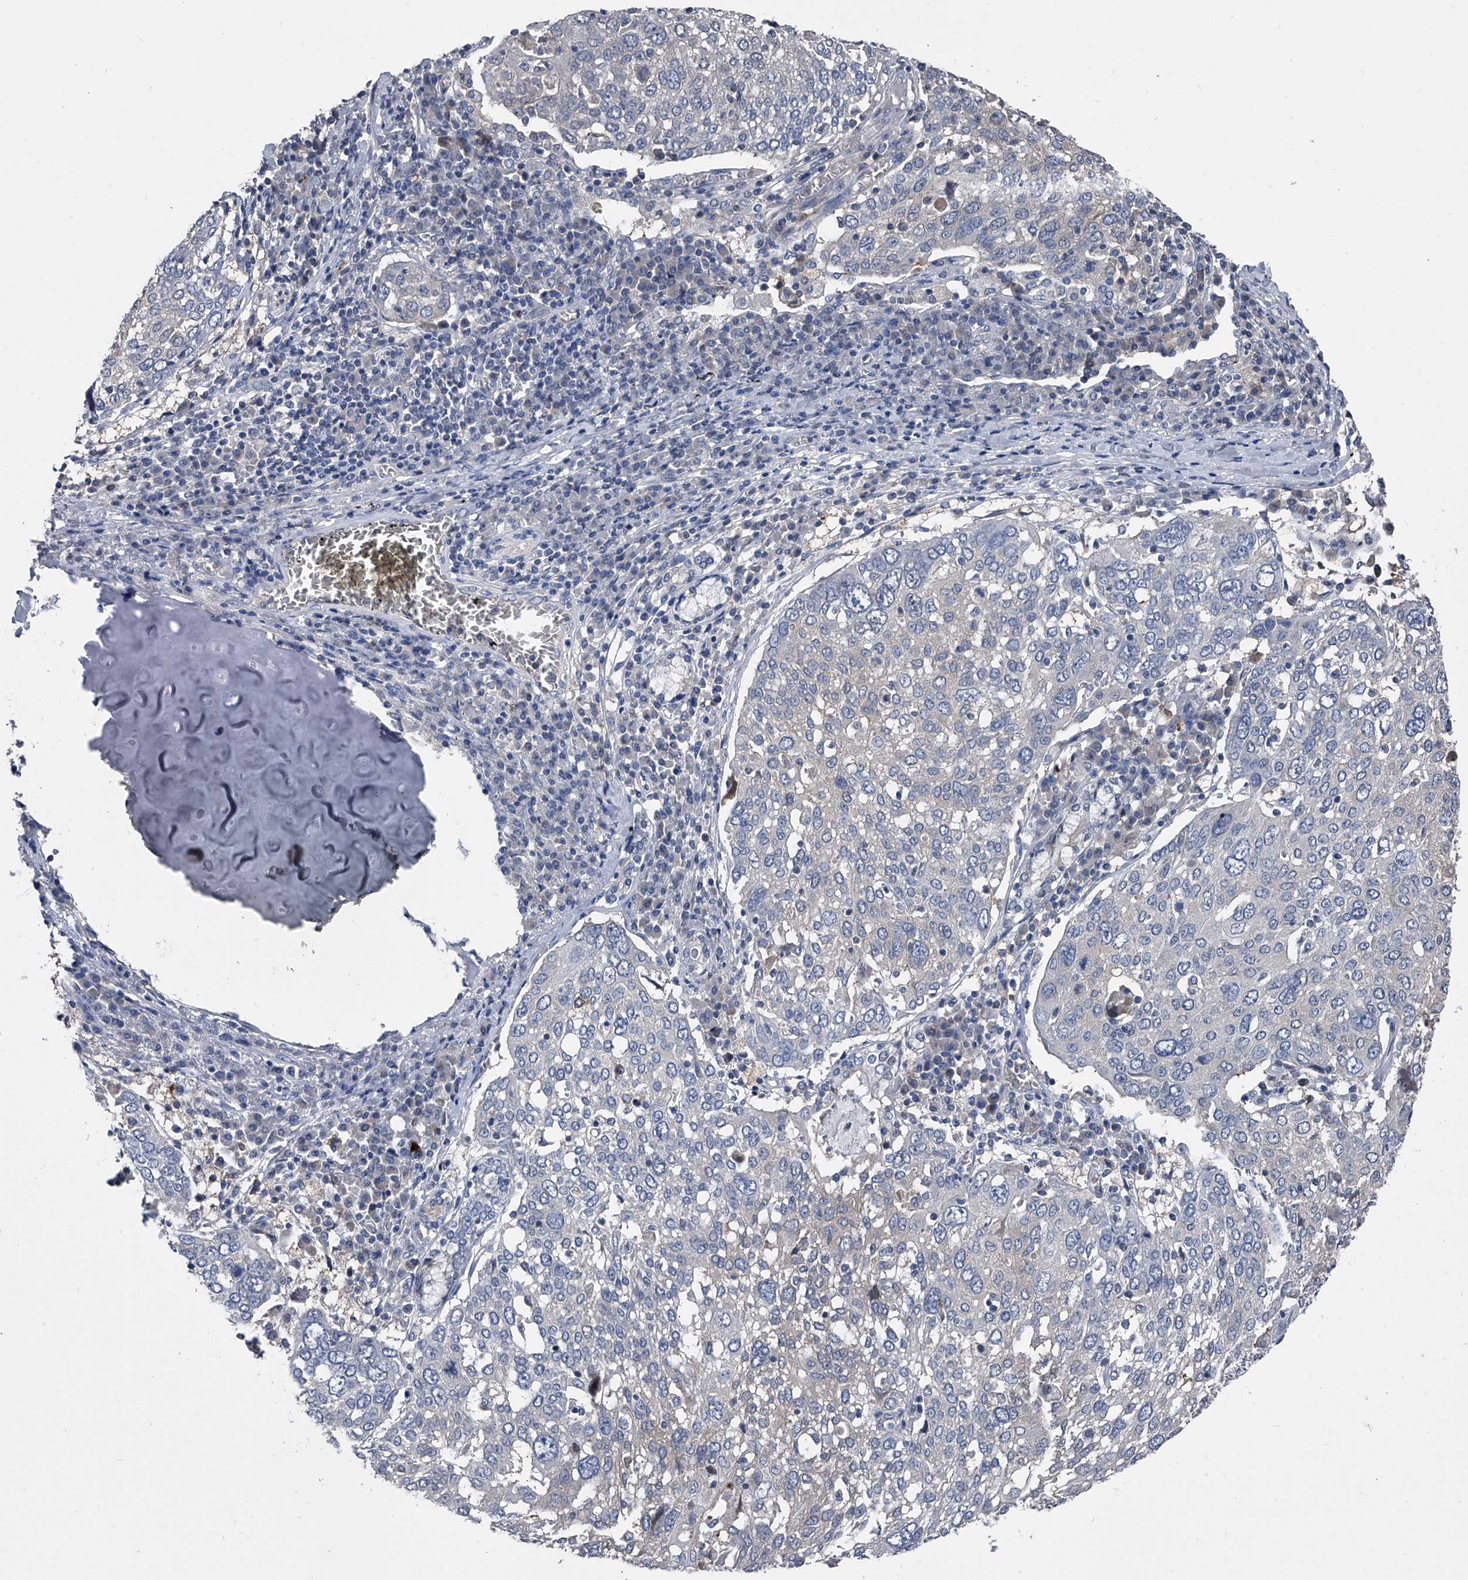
{"staining": {"intensity": "negative", "quantity": "none", "location": "none"}, "tissue": "lung cancer", "cell_type": "Tumor cells", "image_type": "cancer", "snomed": [{"axis": "morphology", "description": "Squamous cell carcinoma, NOS"}, {"axis": "topography", "description": "Lung"}], "caption": "Lung cancer (squamous cell carcinoma) stained for a protein using immunohistochemistry (IHC) demonstrates no expression tumor cells.", "gene": "KIF13A", "patient": {"sex": "male", "age": 65}}